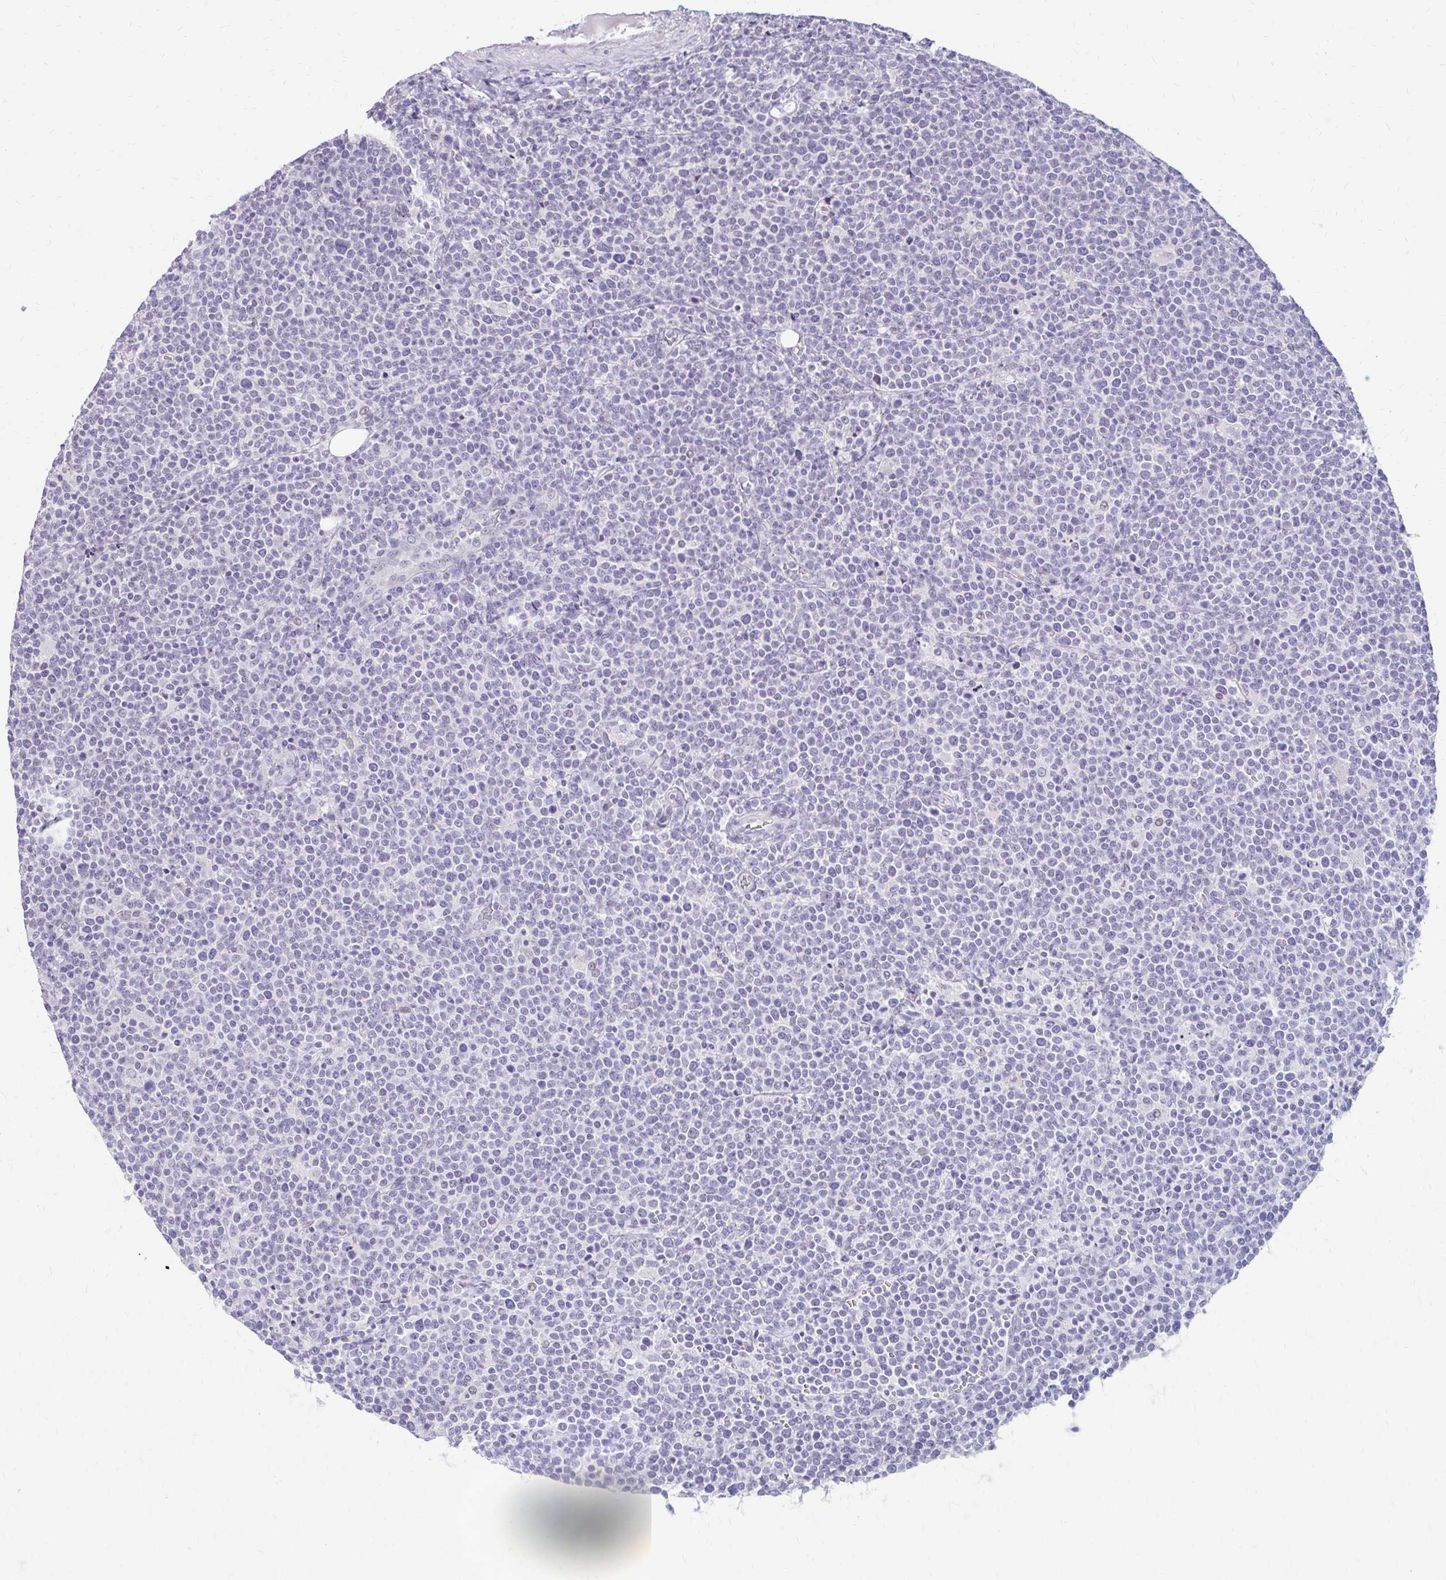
{"staining": {"intensity": "negative", "quantity": "none", "location": "none"}, "tissue": "lymphoma", "cell_type": "Tumor cells", "image_type": "cancer", "snomed": [{"axis": "morphology", "description": "Malignant lymphoma, non-Hodgkin's type, High grade"}, {"axis": "topography", "description": "Lymph node"}], "caption": "High magnification brightfield microscopy of high-grade malignant lymphoma, non-Hodgkin's type stained with DAB (brown) and counterstained with hematoxylin (blue): tumor cells show no significant staining. (Brightfield microscopy of DAB (3,3'-diaminobenzidine) immunohistochemistry (IHC) at high magnification).", "gene": "RGS16", "patient": {"sex": "male", "age": 61}}